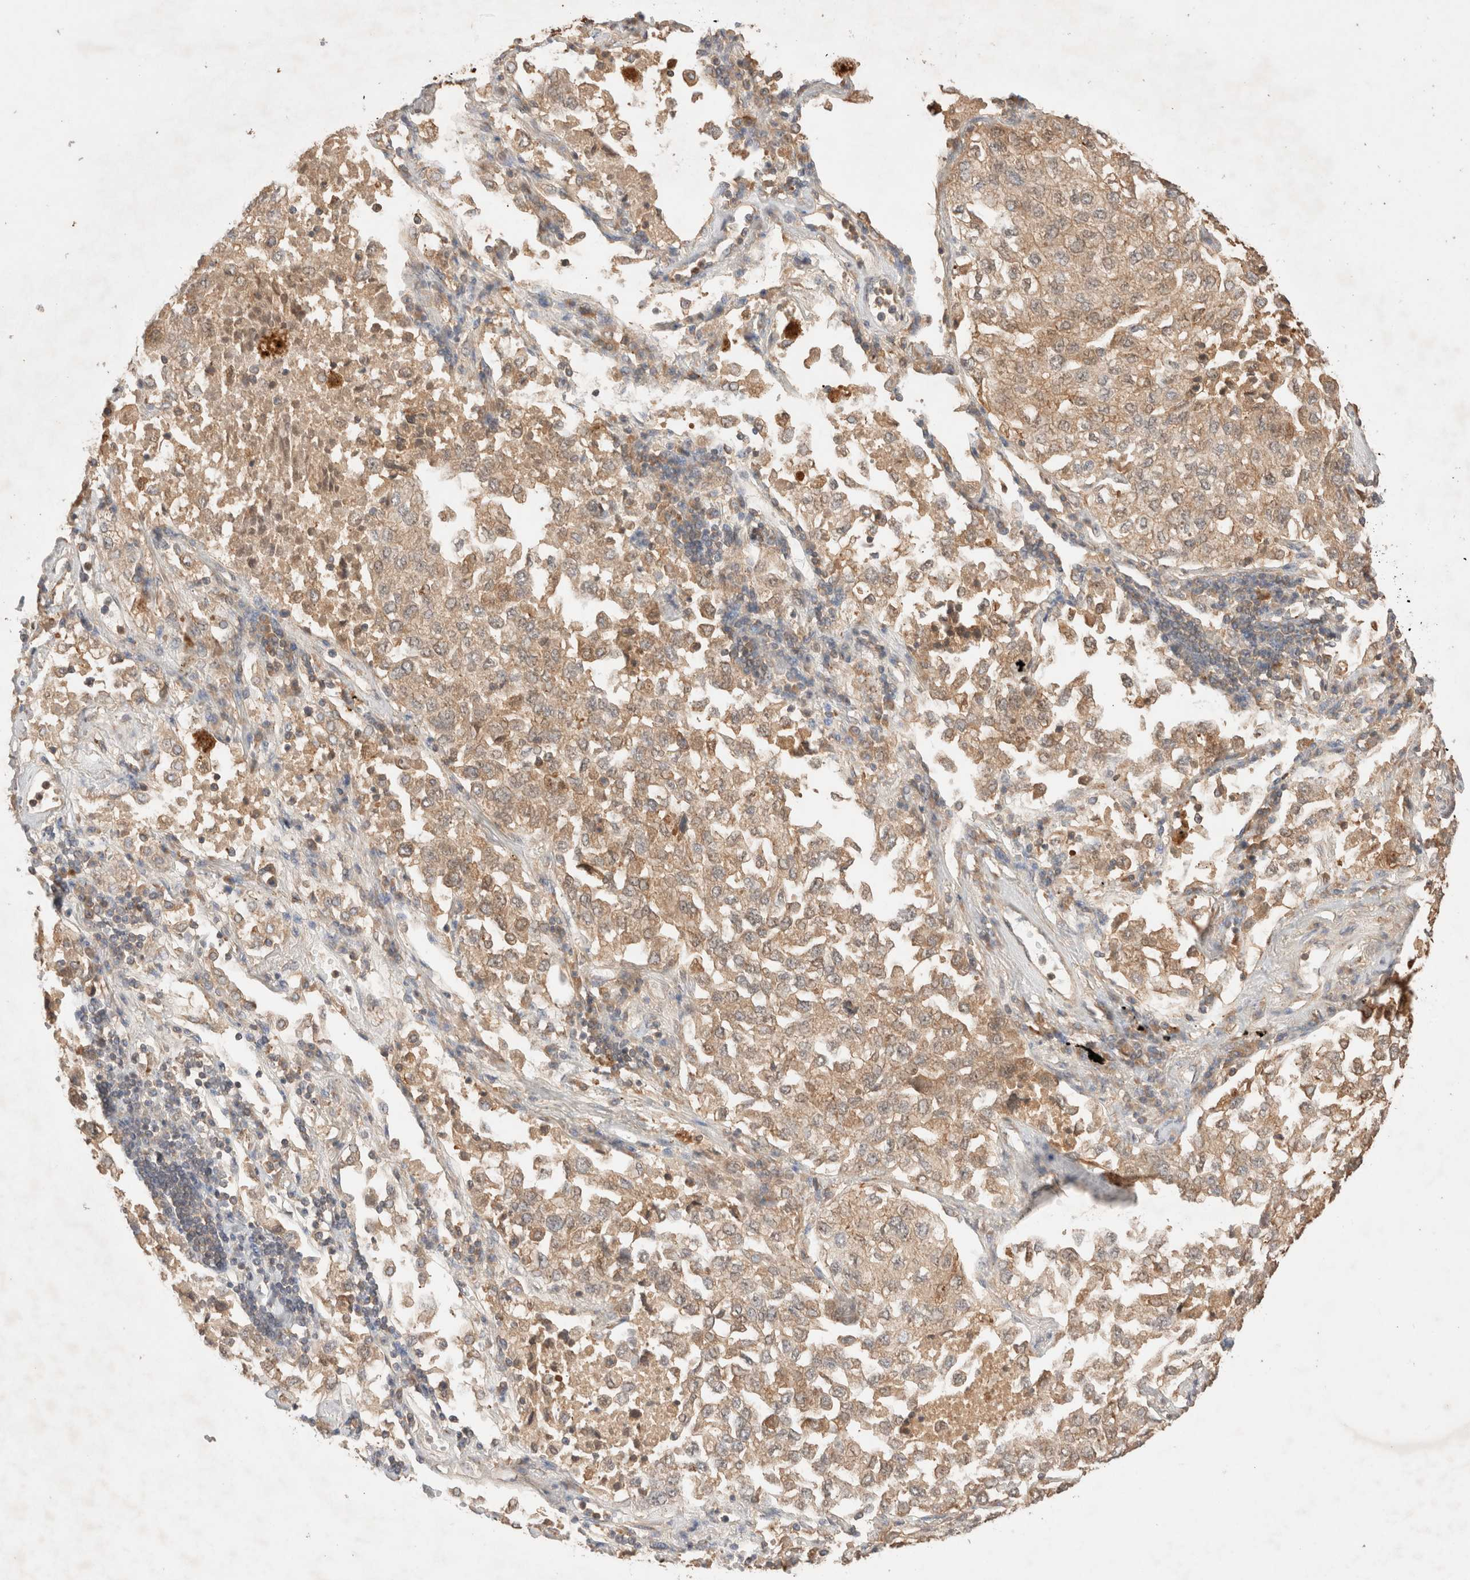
{"staining": {"intensity": "weak", "quantity": ">75%", "location": "cytoplasmic/membranous"}, "tissue": "lung cancer", "cell_type": "Tumor cells", "image_type": "cancer", "snomed": [{"axis": "morphology", "description": "Adenocarcinoma, NOS"}, {"axis": "topography", "description": "Lung"}], "caption": "A brown stain labels weak cytoplasmic/membranous positivity of a protein in human lung cancer tumor cells. (brown staining indicates protein expression, while blue staining denotes nuclei).", "gene": "CARNMT1", "patient": {"sex": "male", "age": 63}}